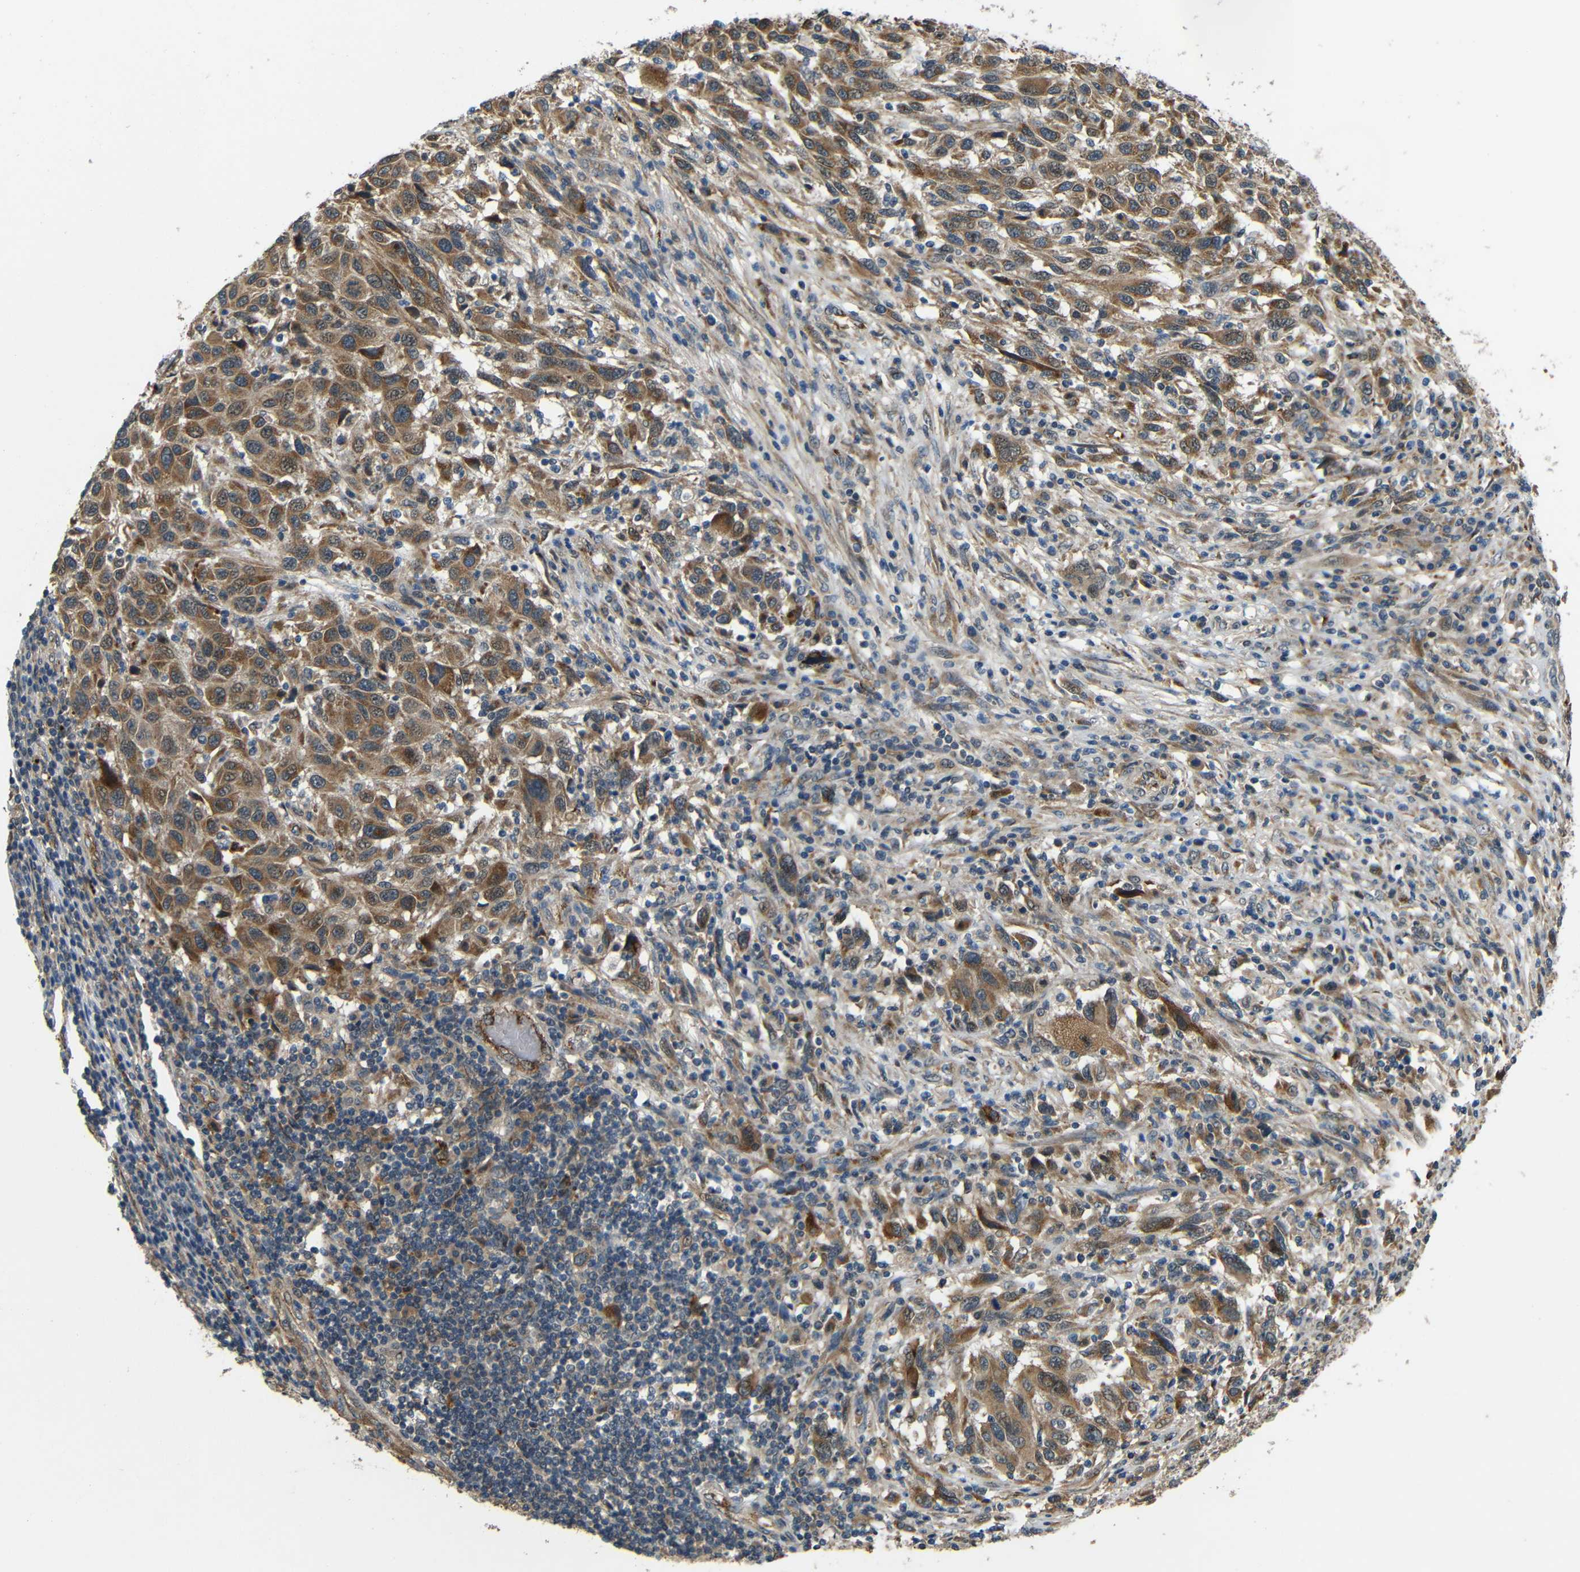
{"staining": {"intensity": "moderate", "quantity": ">75%", "location": "cytoplasmic/membranous"}, "tissue": "melanoma", "cell_type": "Tumor cells", "image_type": "cancer", "snomed": [{"axis": "morphology", "description": "Malignant melanoma, Metastatic site"}, {"axis": "topography", "description": "Lymph node"}], "caption": "A medium amount of moderate cytoplasmic/membranous expression is present in about >75% of tumor cells in malignant melanoma (metastatic site) tissue.", "gene": "ATP7A", "patient": {"sex": "male", "age": 61}}